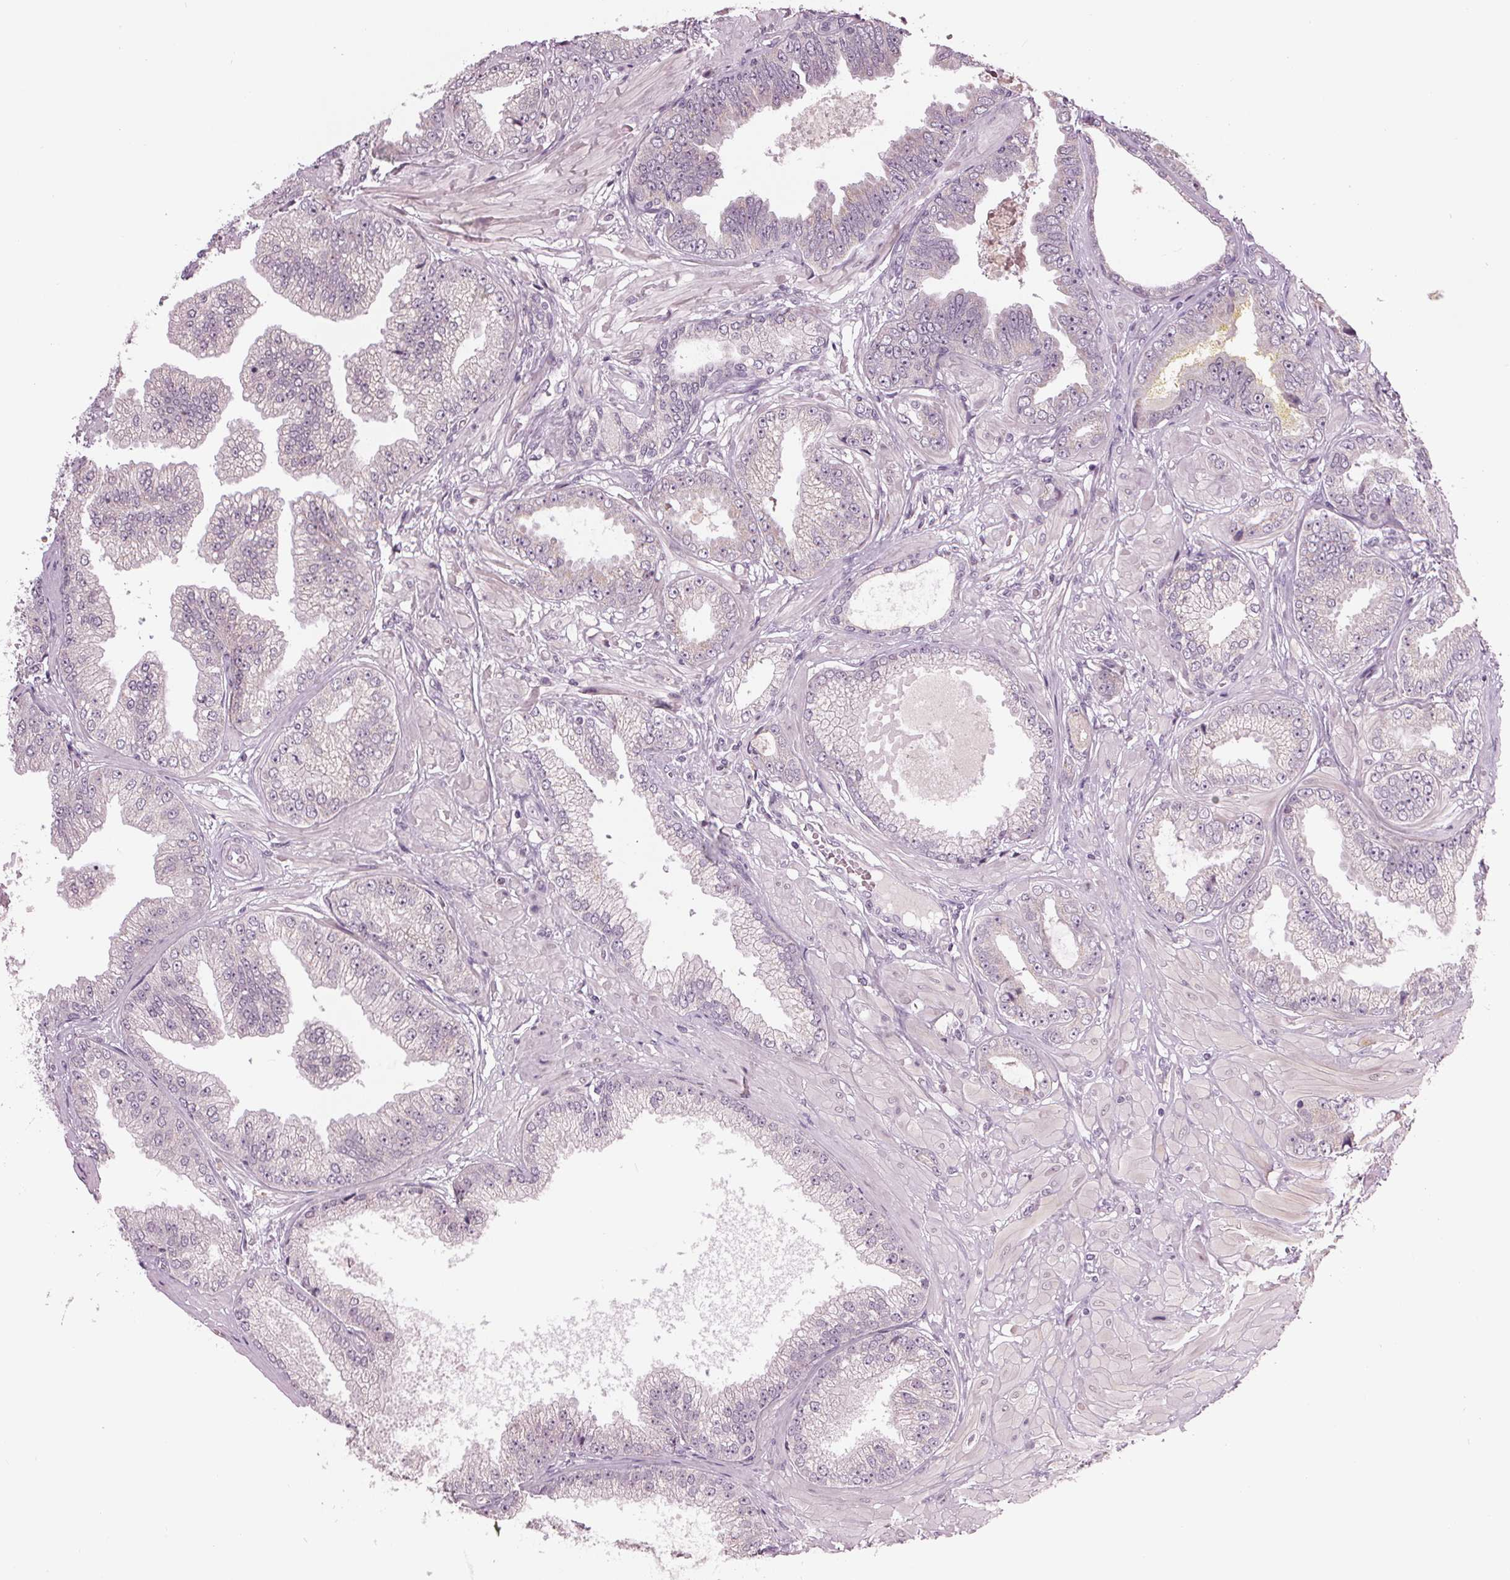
{"staining": {"intensity": "negative", "quantity": "none", "location": "none"}, "tissue": "prostate cancer", "cell_type": "Tumor cells", "image_type": "cancer", "snomed": [{"axis": "morphology", "description": "Adenocarcinoma, Low grade"}, {"axis": "topography", "description": "Prostate"}], "caption": "An immunohistochemistry photomicrograph of prostate cancer is shown. There is no staining in tumor cells of prostate cancer. (IHC, brightfield microscopy, high magnification).", "gene": "ZNF605", "patient": {"sex": "male", "age": 55}}